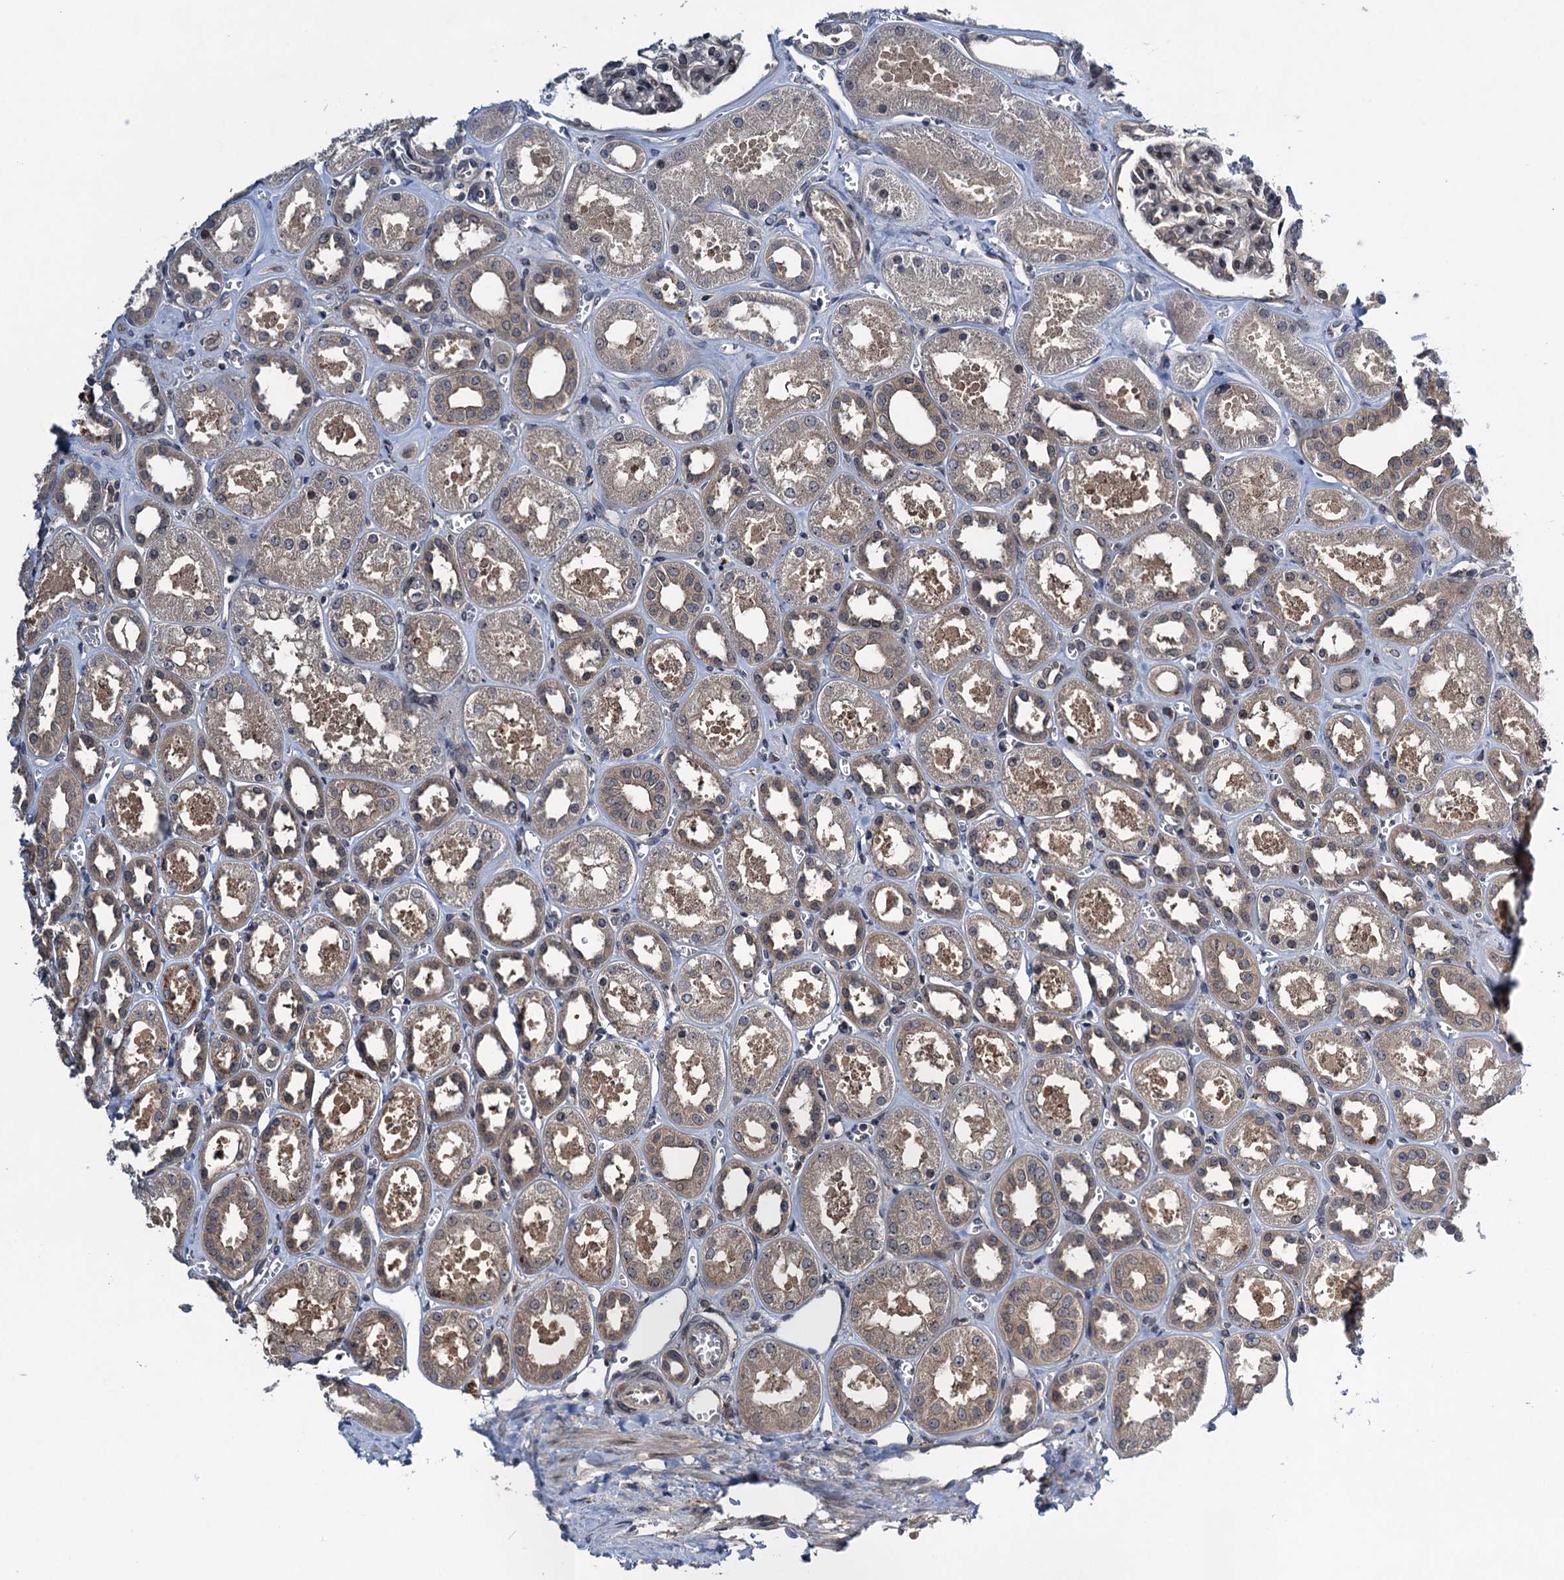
{"staining": {"intensity": "moderate", "quantity": "25%-75%", "location": "nuclear"}, "tissue": "kidney", "cell_type": "Cells in glomeruli", "image_type": "normal", "snomed": [{"axis": "morphology", "description": "Normal tissue, NOS"}, {"axis": "morphology", "description": "Adenocarcinoma, NOS"}, {"axis": "topography", "description": "Kidney"}], "caption": "Immunohistochemical staining of normal kidney demonstrates 25%-75% levels of moderate nuclear protein staining in about 25%-75% of cells in glomeruli.", "gene": "RNF165", "patient": {"sex": "female", "age": 68}}